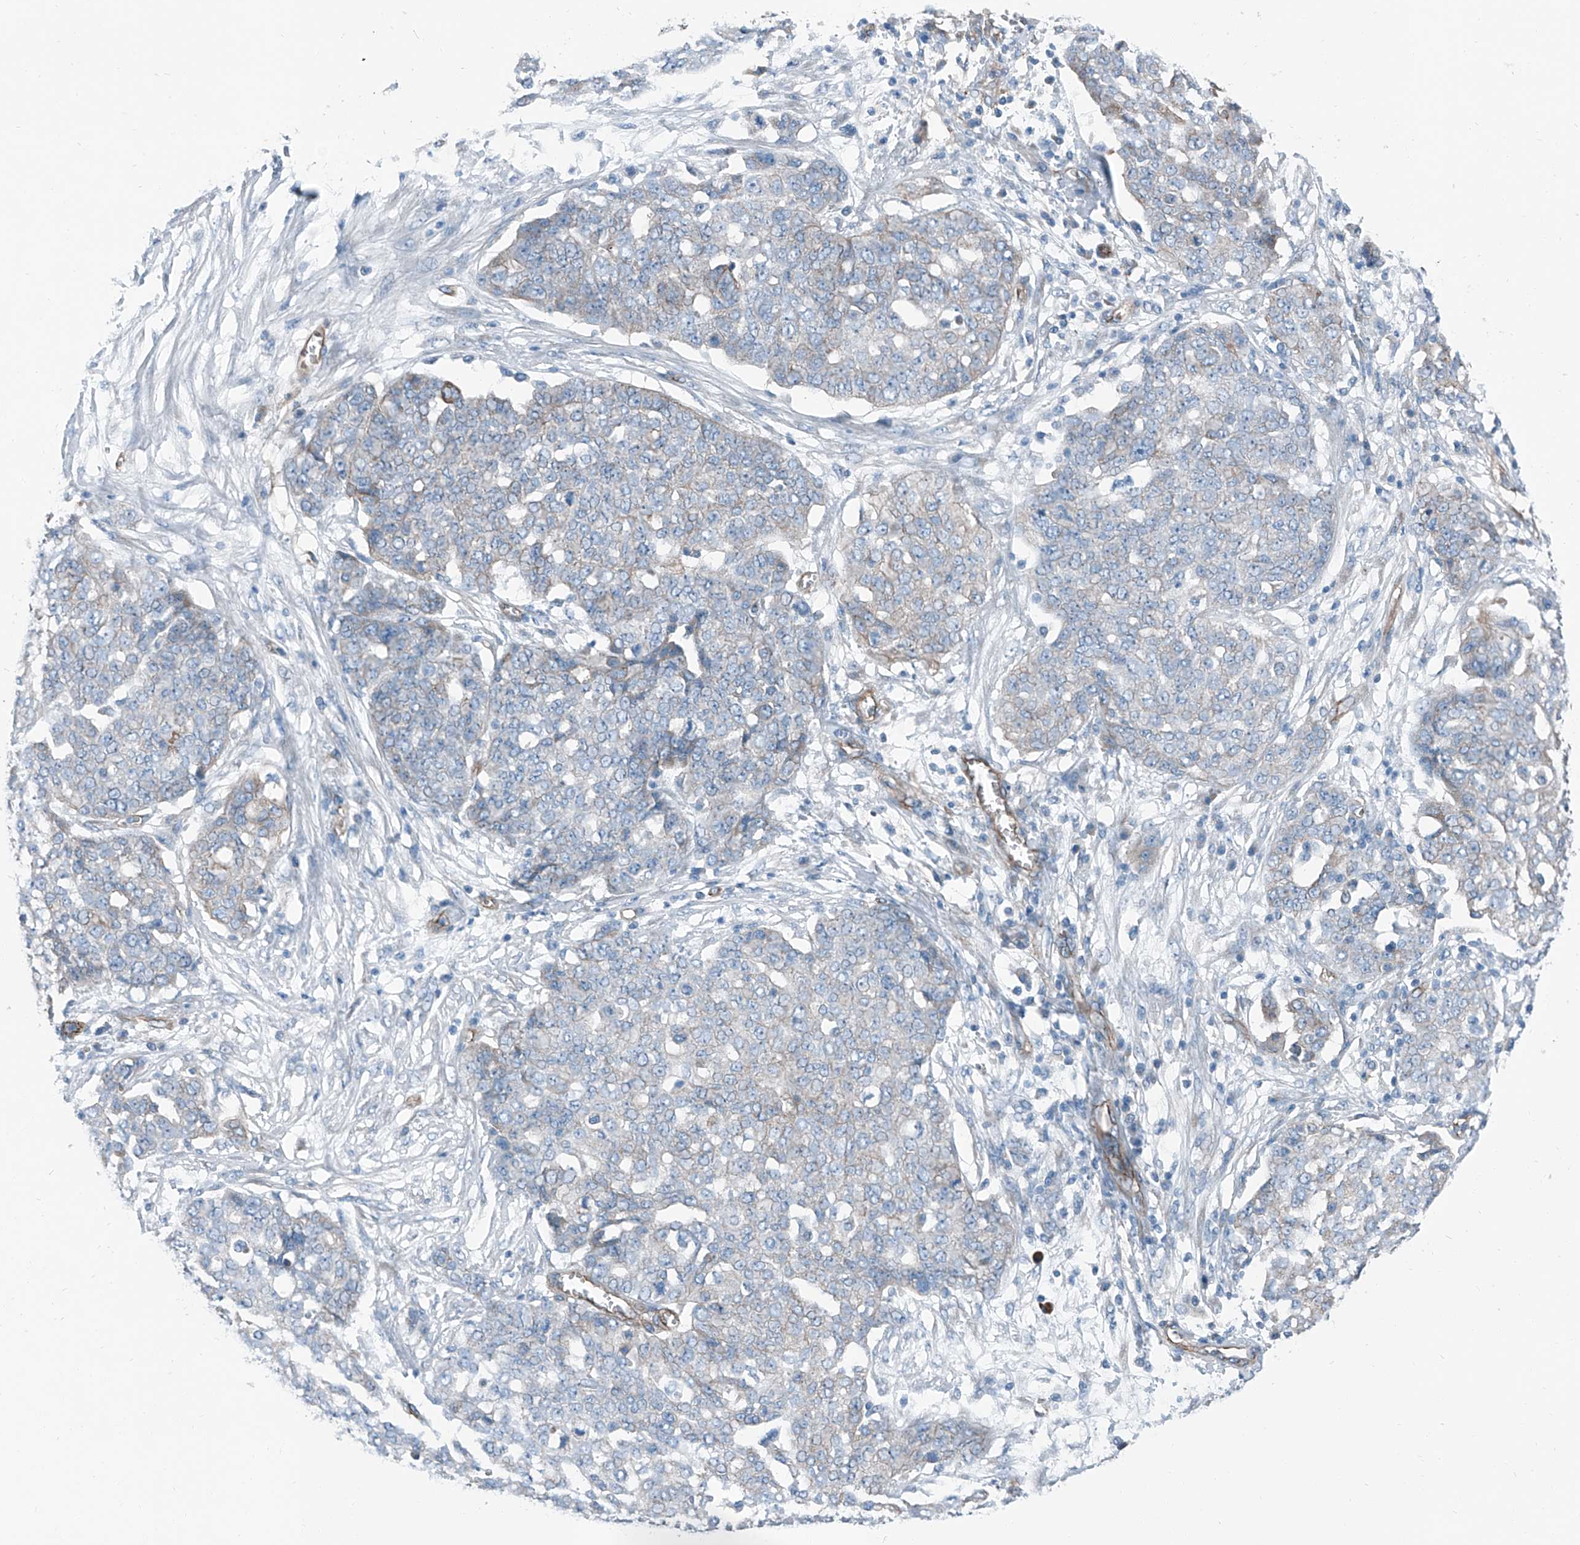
{"staining": {"intensity": "negative", "quantity": "none", "location": "none"}, "tissue": "ovarian cancer", "cell_type": "Tumor cells", "image_type": "cancer", "snomed": [{"axis": "morphology", "description": "Cystadenocarcinoma, serous, NOS"}, {"axis": "topography", "description": "Soft tissue"}, {"axis": "topography", "description": "Ovary"}], "caption": "Immunohistochemistry (IHC) of human serous cystadenocarcinoma (ovarian) demonstrates no positivity in tumor cells. (Stains: DAB immunohistochemistry with hematoxylin counter stain, Microscopy: brightfield microscopy at high magnification).", "gene": "THEMIS2", "patient": {"sex": "female", "age": 57}}